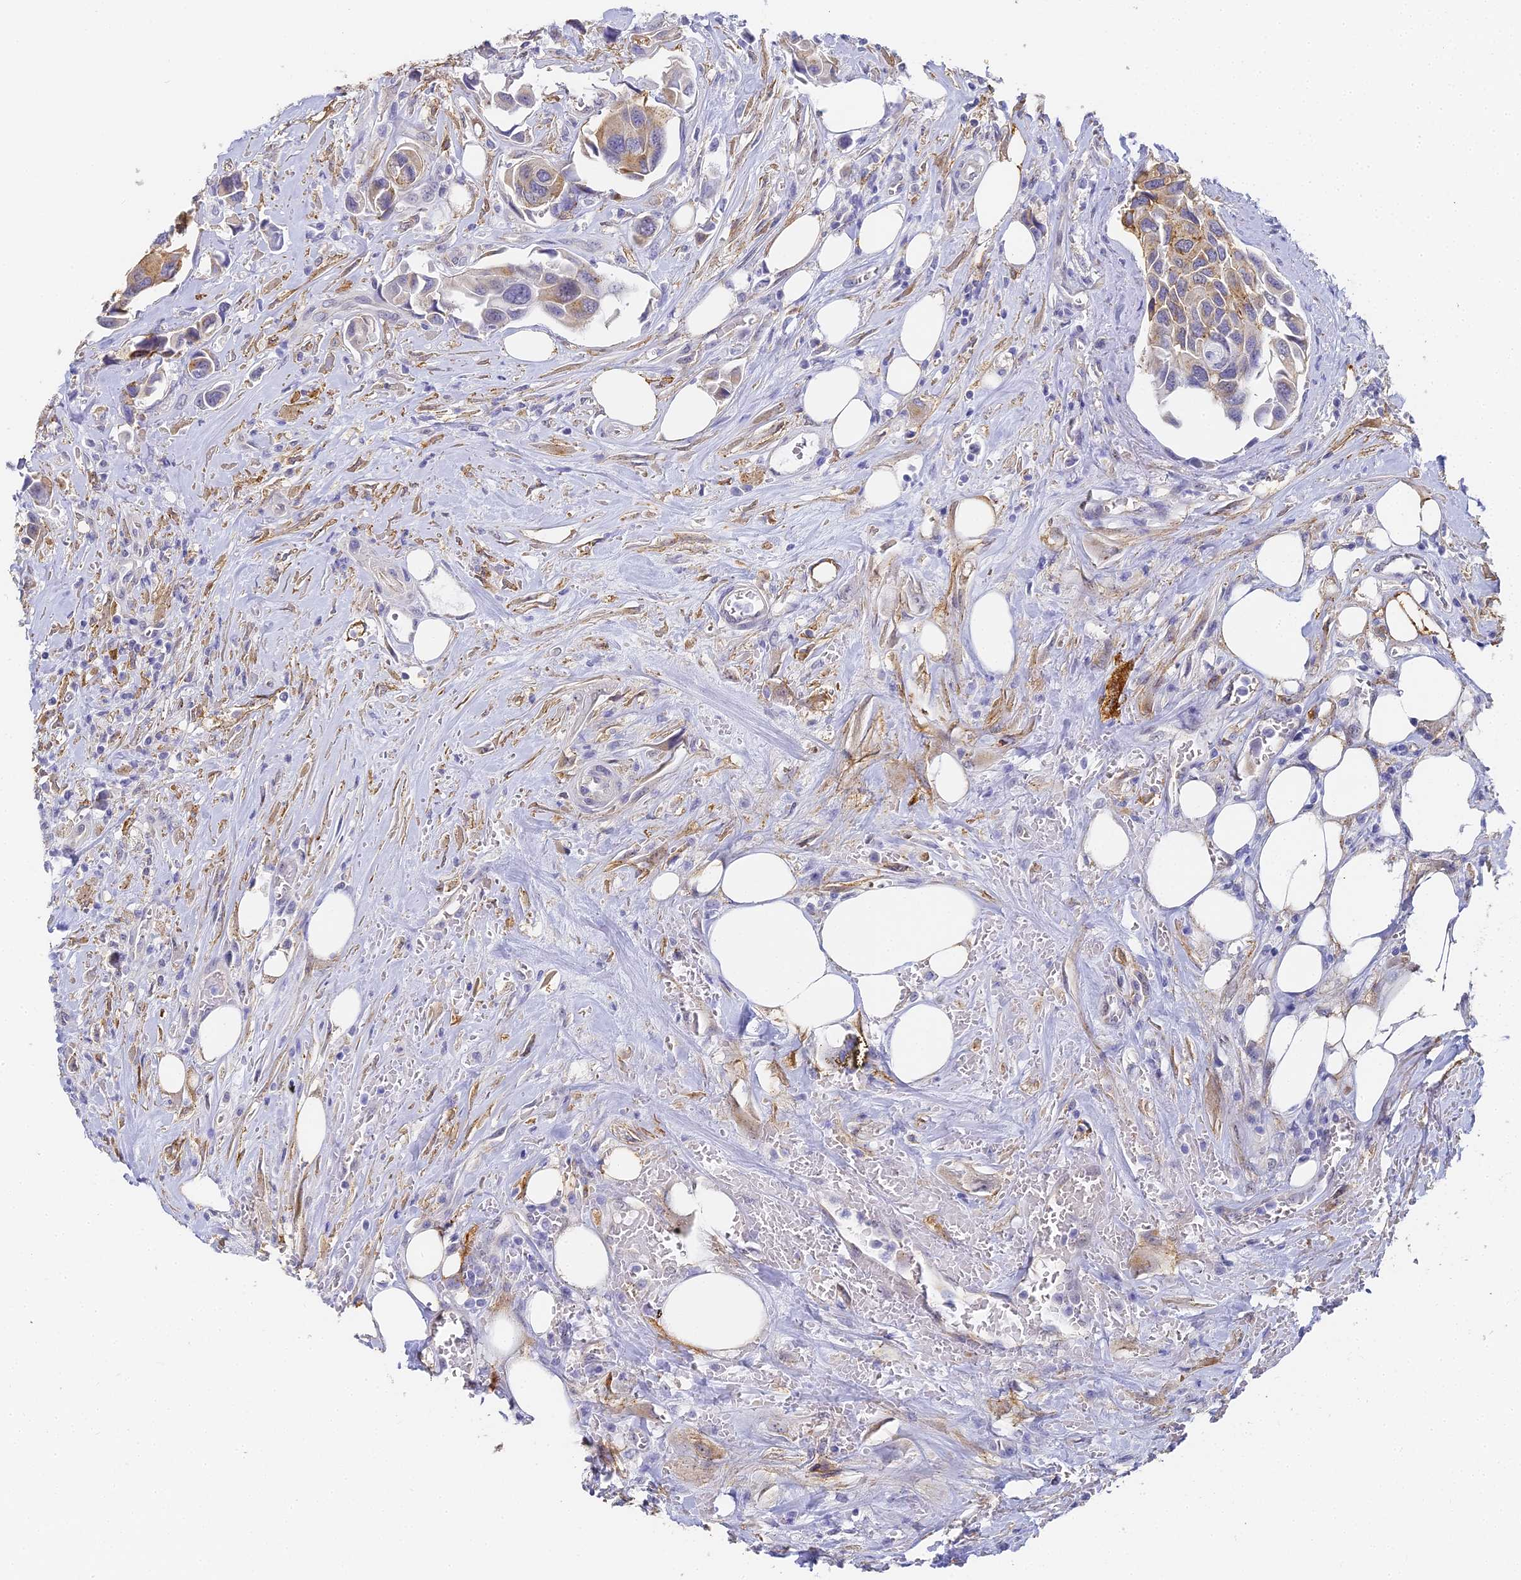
{"staining": {"intensity": "moderate", "quantity": "25%-75%", "location": "cytoplasmic/membranous"}, "tissue": "urothelial cancer", "cell_type": "Tumor cells", "image_type": "cancer", "snomed": [{"axis": "morphology", "description": "Urothelial carcinoma, High grade"}, {"axis": "topography", "description": "Urinary bladder"}], "caption": "A brown stain highlights moderate cytoplasmic/membranous expression of a protein in human urothelial cancer tumor cells.", "gene": "GJA1", "patient": {"sex": "male", "age": 74}}